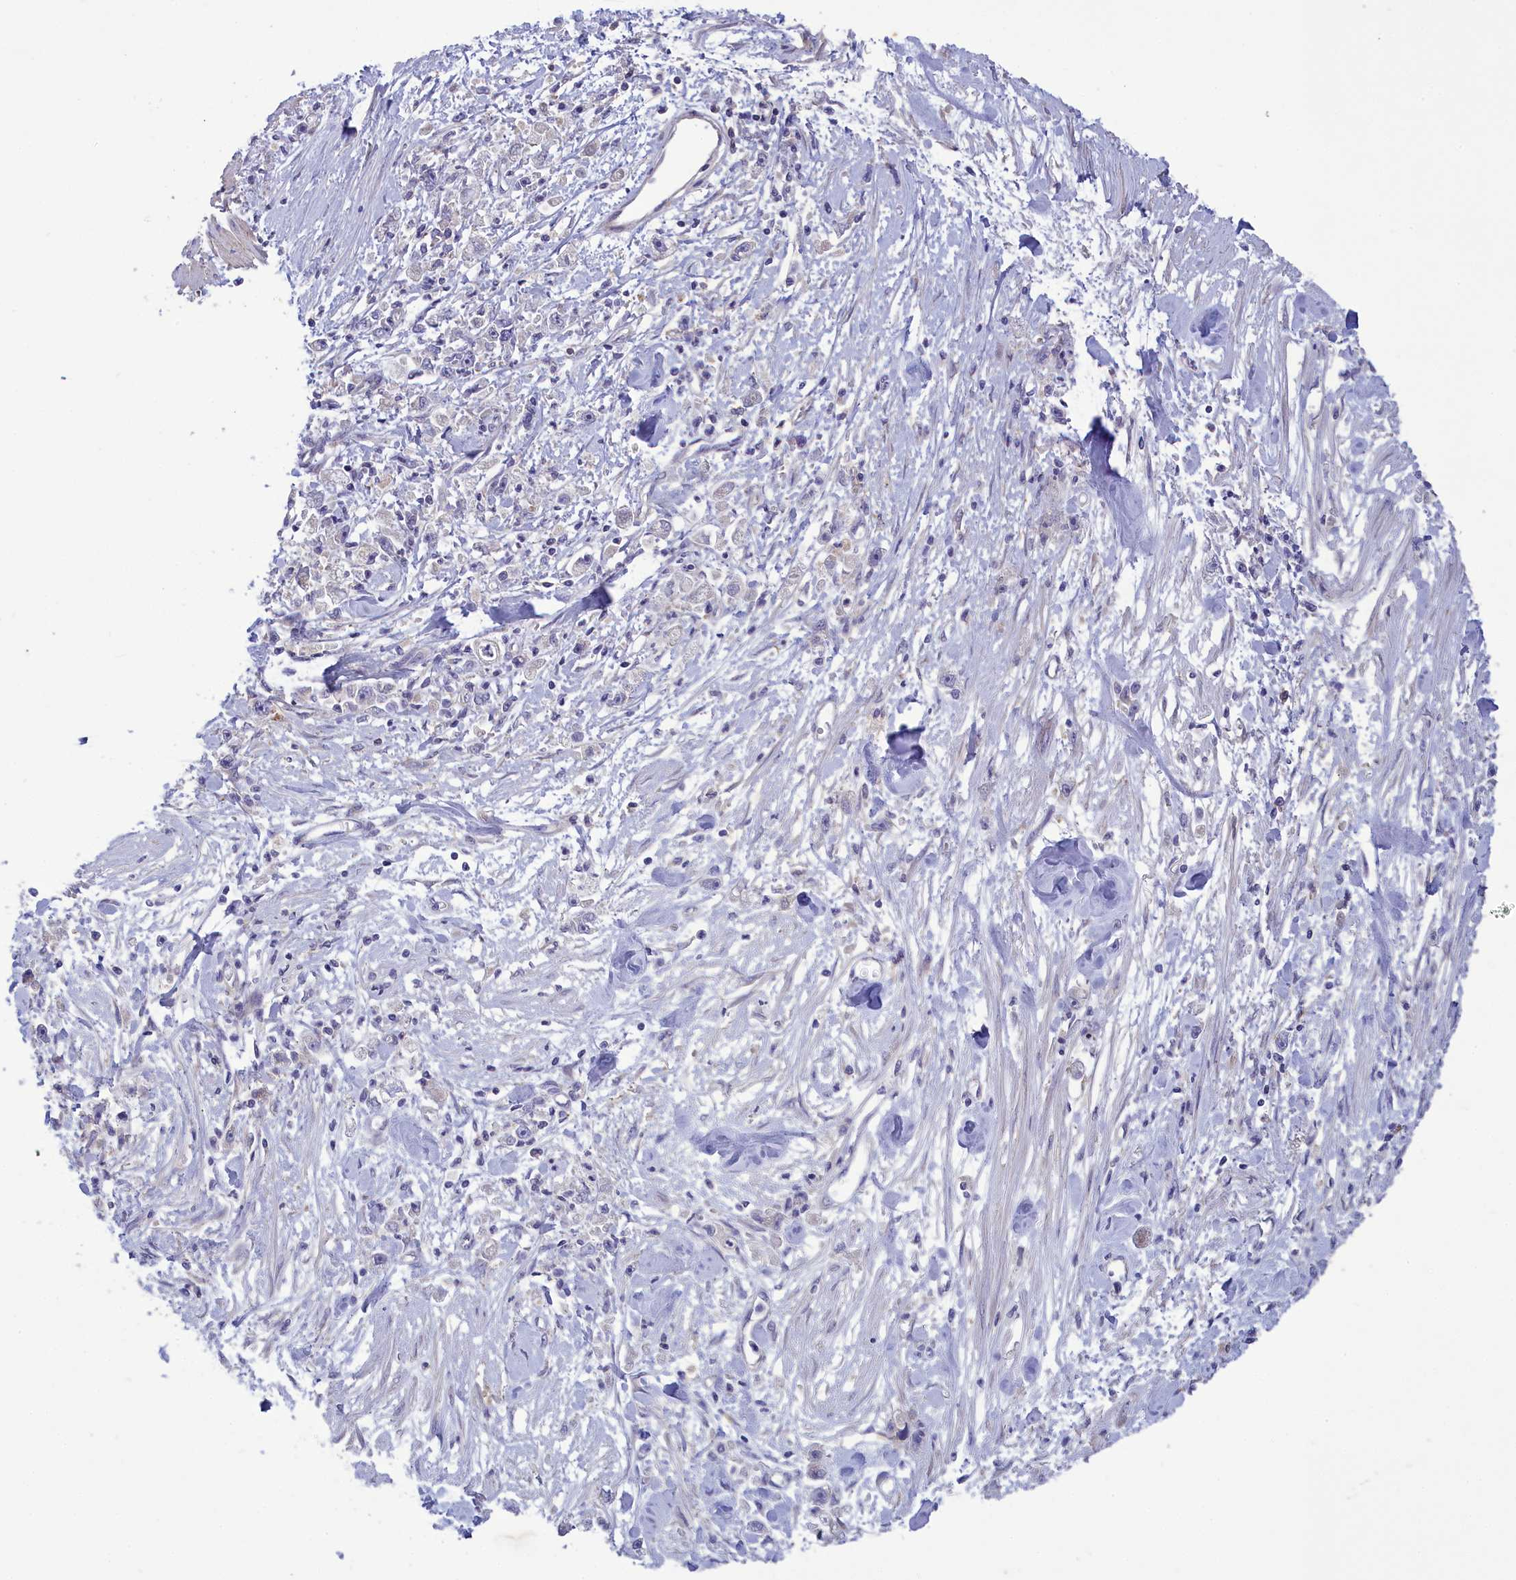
{"staining": {"intensity": "negative", "quantity": "none", "location": "none"}, "tissue": "stomach cancer", "cell_type": "Tumor cells", "image_type": "cancer", "snomed": [{"axis": "morphology", "description": "Adenocarcinoma, NOS"}, {"axis": "topography", "description": "Stomach"}], "caption": "Tumor cells show no significant protein expression in stomach adenocarcinoma.", "gene": "CORO2A", "patient": {"sex": "female", "age": 59}}